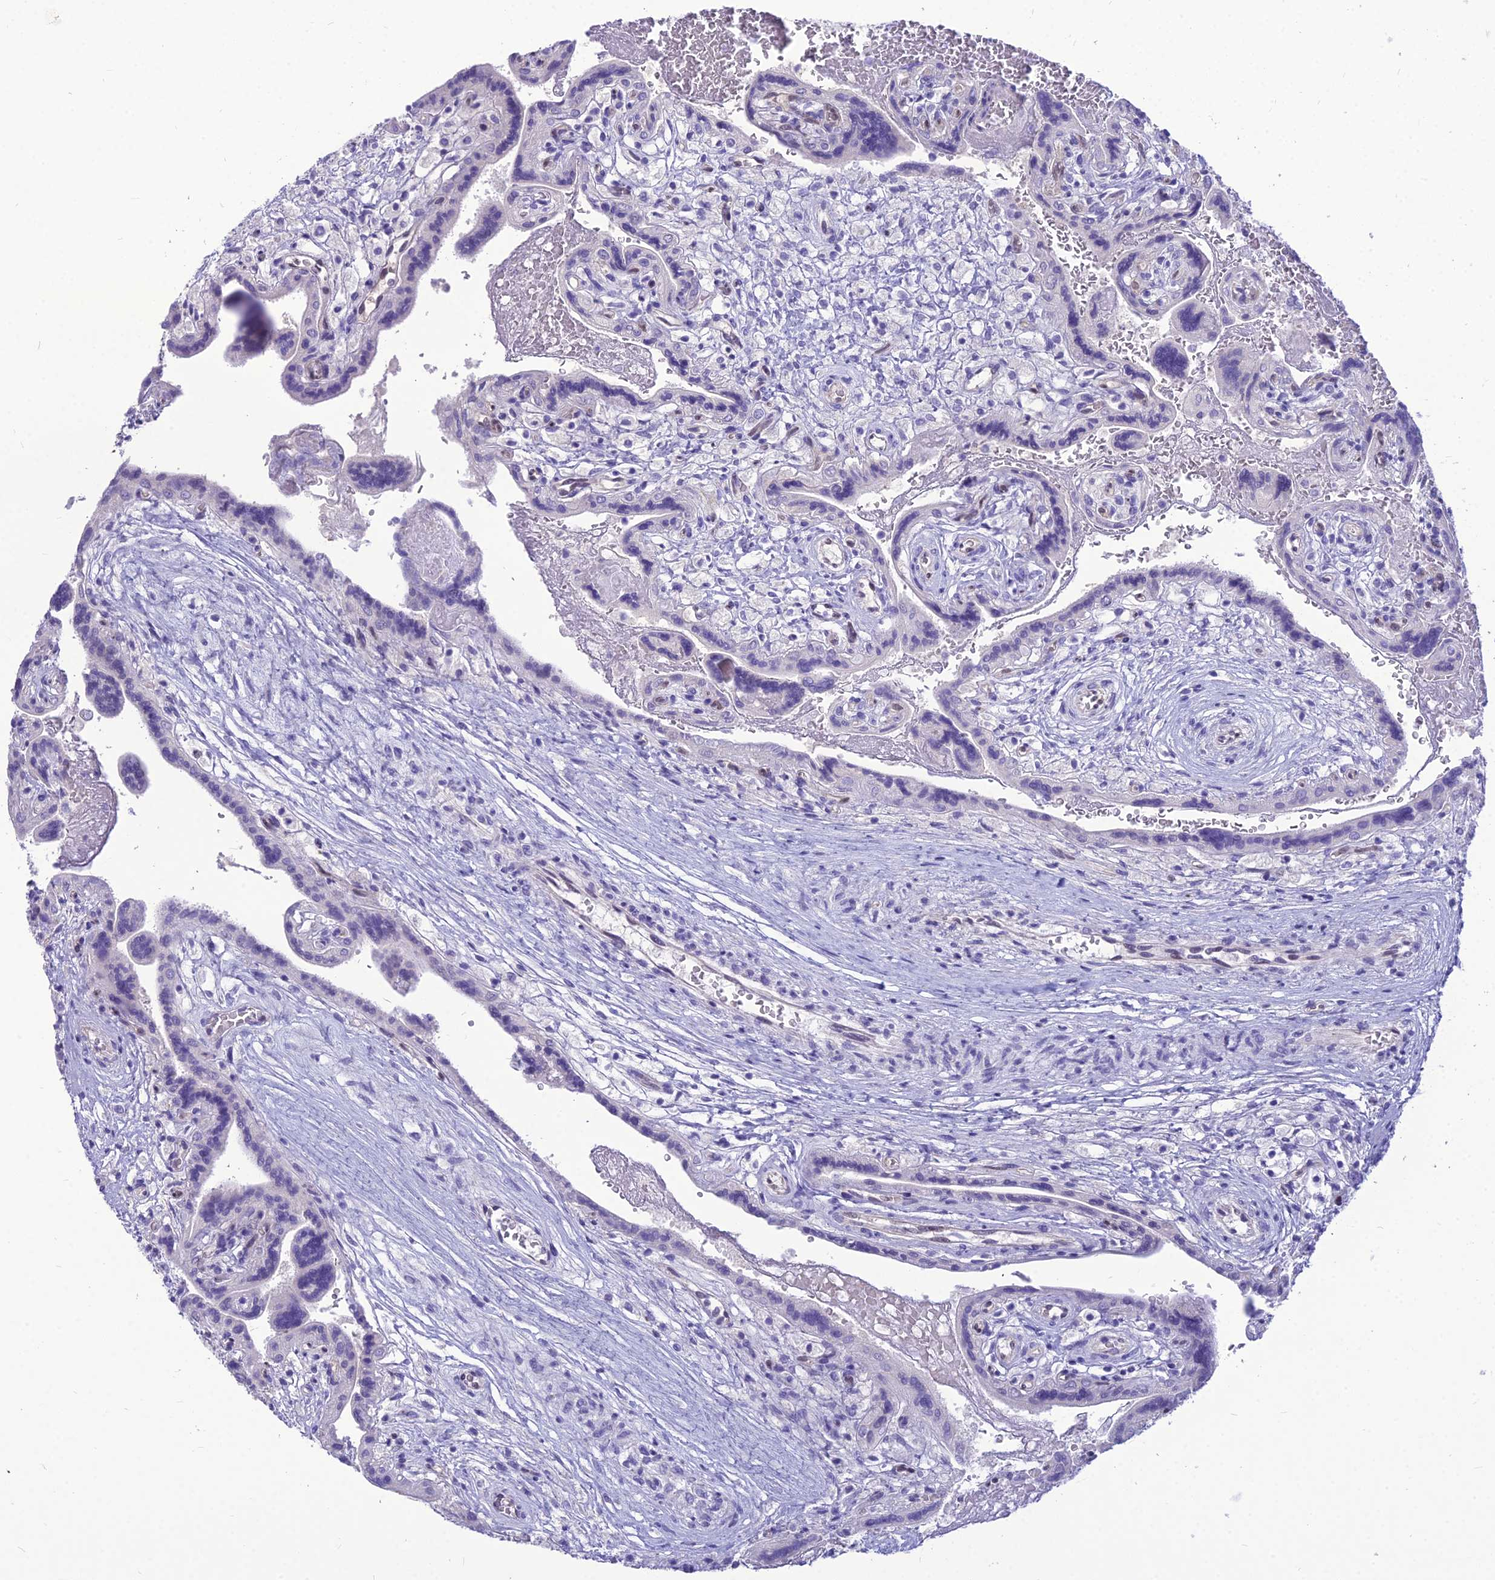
{"staining": {"intensity": "negative", "quantity": "none", "location": "none"}, "tissue": "placenta", "cell_type": "Trophoblastic cells", "image_type": "normal", "snomed": [{"axis": "morphology", "description": "Normal tissue, NOS"}, {"axis": "topography", "description": "Placenta"}], "caption": "This is a histopathology image of IHC staining of benign placenta, which shows no staining in trophoblastic cells. (Immunohistochemistry, brightfield microscopy, high magnification).", "gene": "NOVA2", "patient": {"sex": "female", "age": 37}}